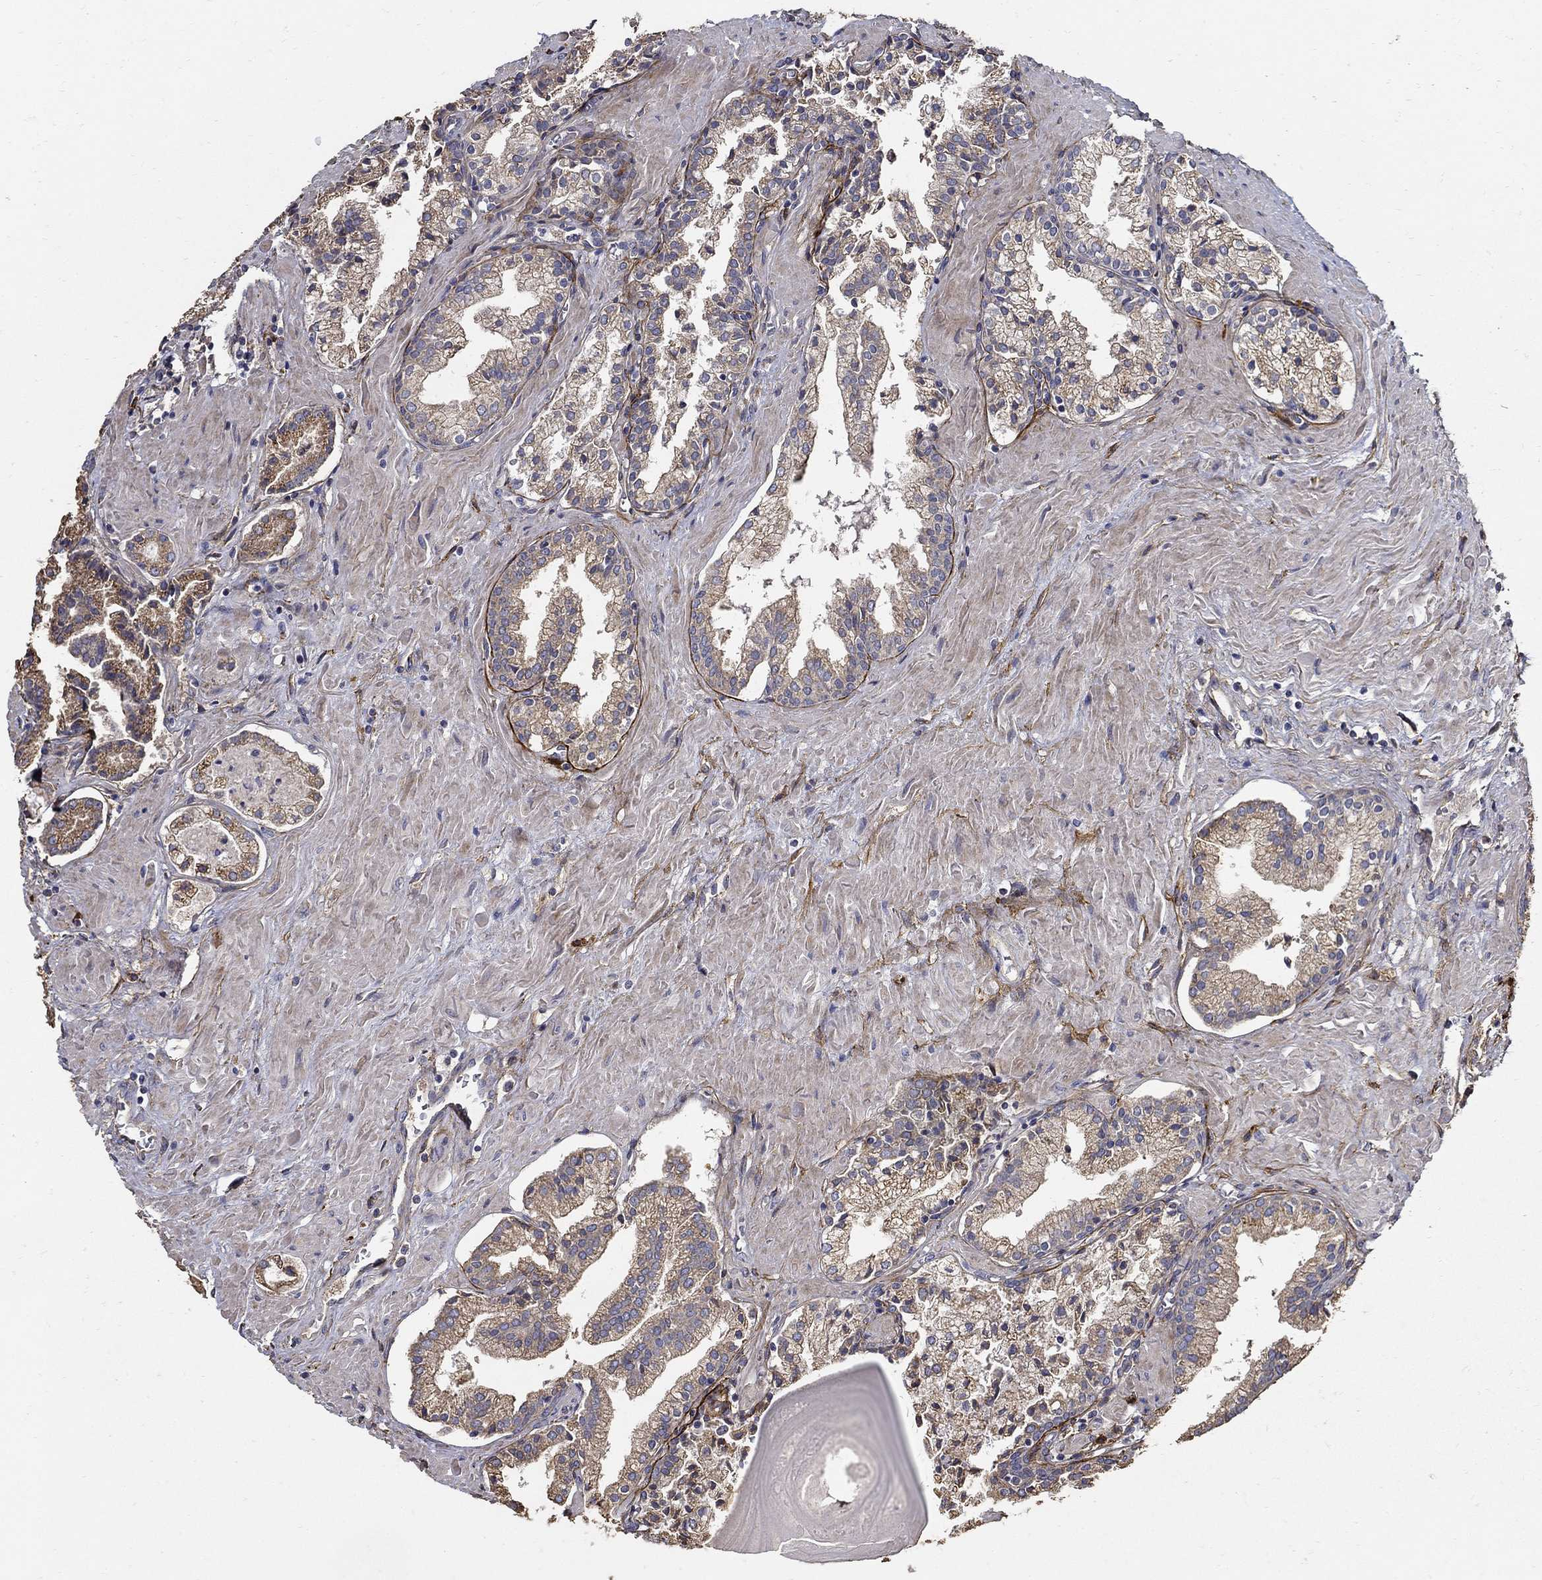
{"staining": {"intensity": "weak", "quantity": "25%-75%", "location": "cytoplasmic/membranous"}, "tissue": "prostate cancer", "cell_type": "Tumor cells", "image_type": "cancer", "snomed": [{"axis": "morphology", "description": "Adenocarcinoma, NOS"}, {"axis": "topography", "description": "Prostate and seminal vesicle, NOS"}, {"axis": "topography", "description": "Prostate"}], "caption": "Human prostate adenocarcinoma stained for a protein (brown) demonstrates weak cytoplasmic/membranous positive positivity in about 25%-75% of tumor cells.", "gene": "EMILIN3", "patient": {"sex": "male", "age": 44}}